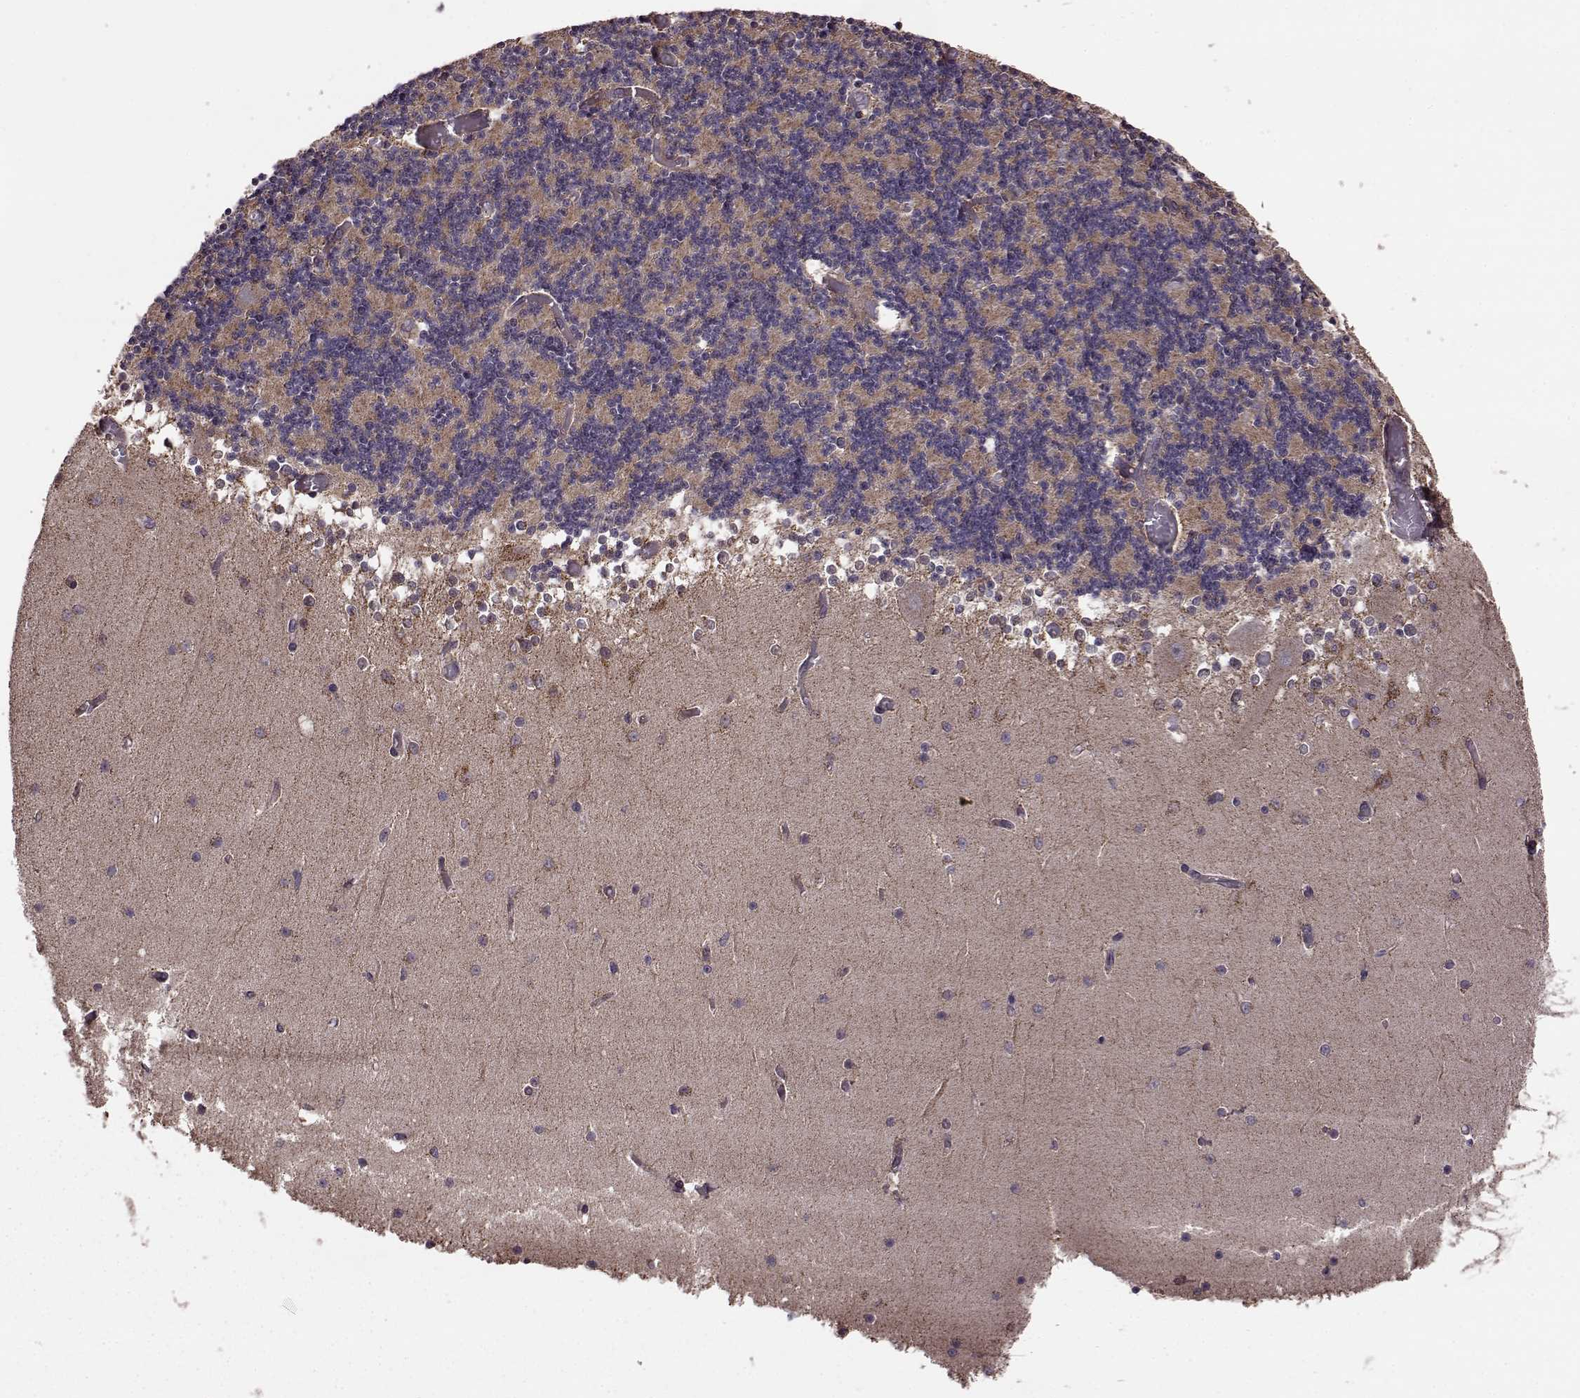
{"staining": {"intensity": "moderate", "quantity": "<25%", "location": "cytoplasmic/membranous"}, "tissue": "cerebellum", "cell_type": "Cells in granular layer", "image_type": "normal", "snomed": [{"axis": "morphology", "description": "Normal tissue, NOS"}, {"axis": "topography", "description": "Cerebellum"}], "caption": "High-magnification brightfield microscopy of benign cerebellum stained with DAB (brown) and counterstained with hematoxylin (blue). cells in granular layer exhibit moderate cytoplasmic/membranous expression is appreciated in approximately<25% of cells.", "gene": "PUDP", "patient": {"sex": "female", "age": 28}}